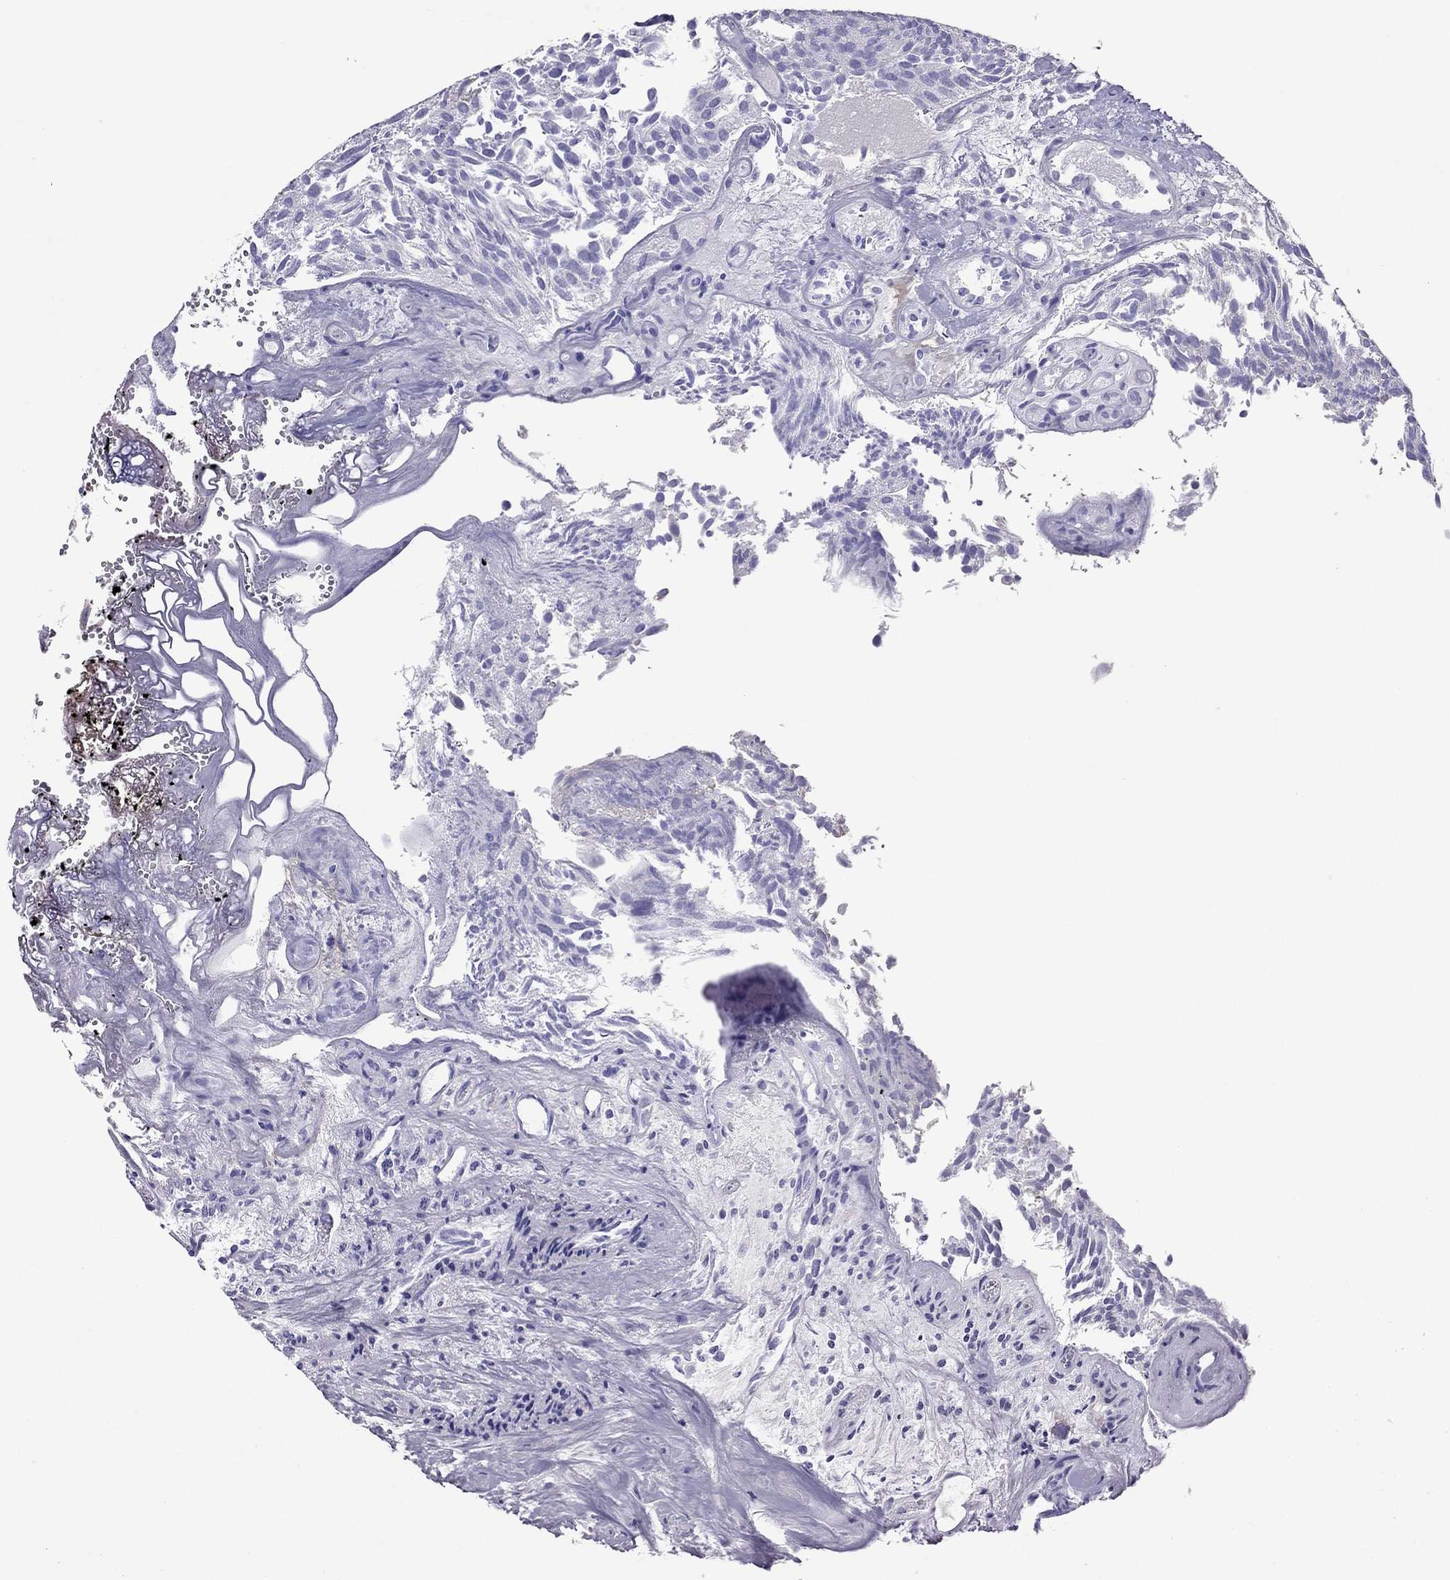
{"staining": {"intensity": "negative", "quantity": "none", "location": "none"}, "tissue": "urothelial cancer", "cell_type": "Tumor cells", "image_type": "cancer", "snomed": [{"axis": "morphology", "description": "Urothelial carcinoma, Low grade"}, {"axis": "topography", "description": "Urinary bladder"}], "caption": "Immunohistochemical staining of human urothelial cancer displays no significant expression in tumor cells.", "gene": "TEX22", "patient": {"sex": "female", "age": 87}}